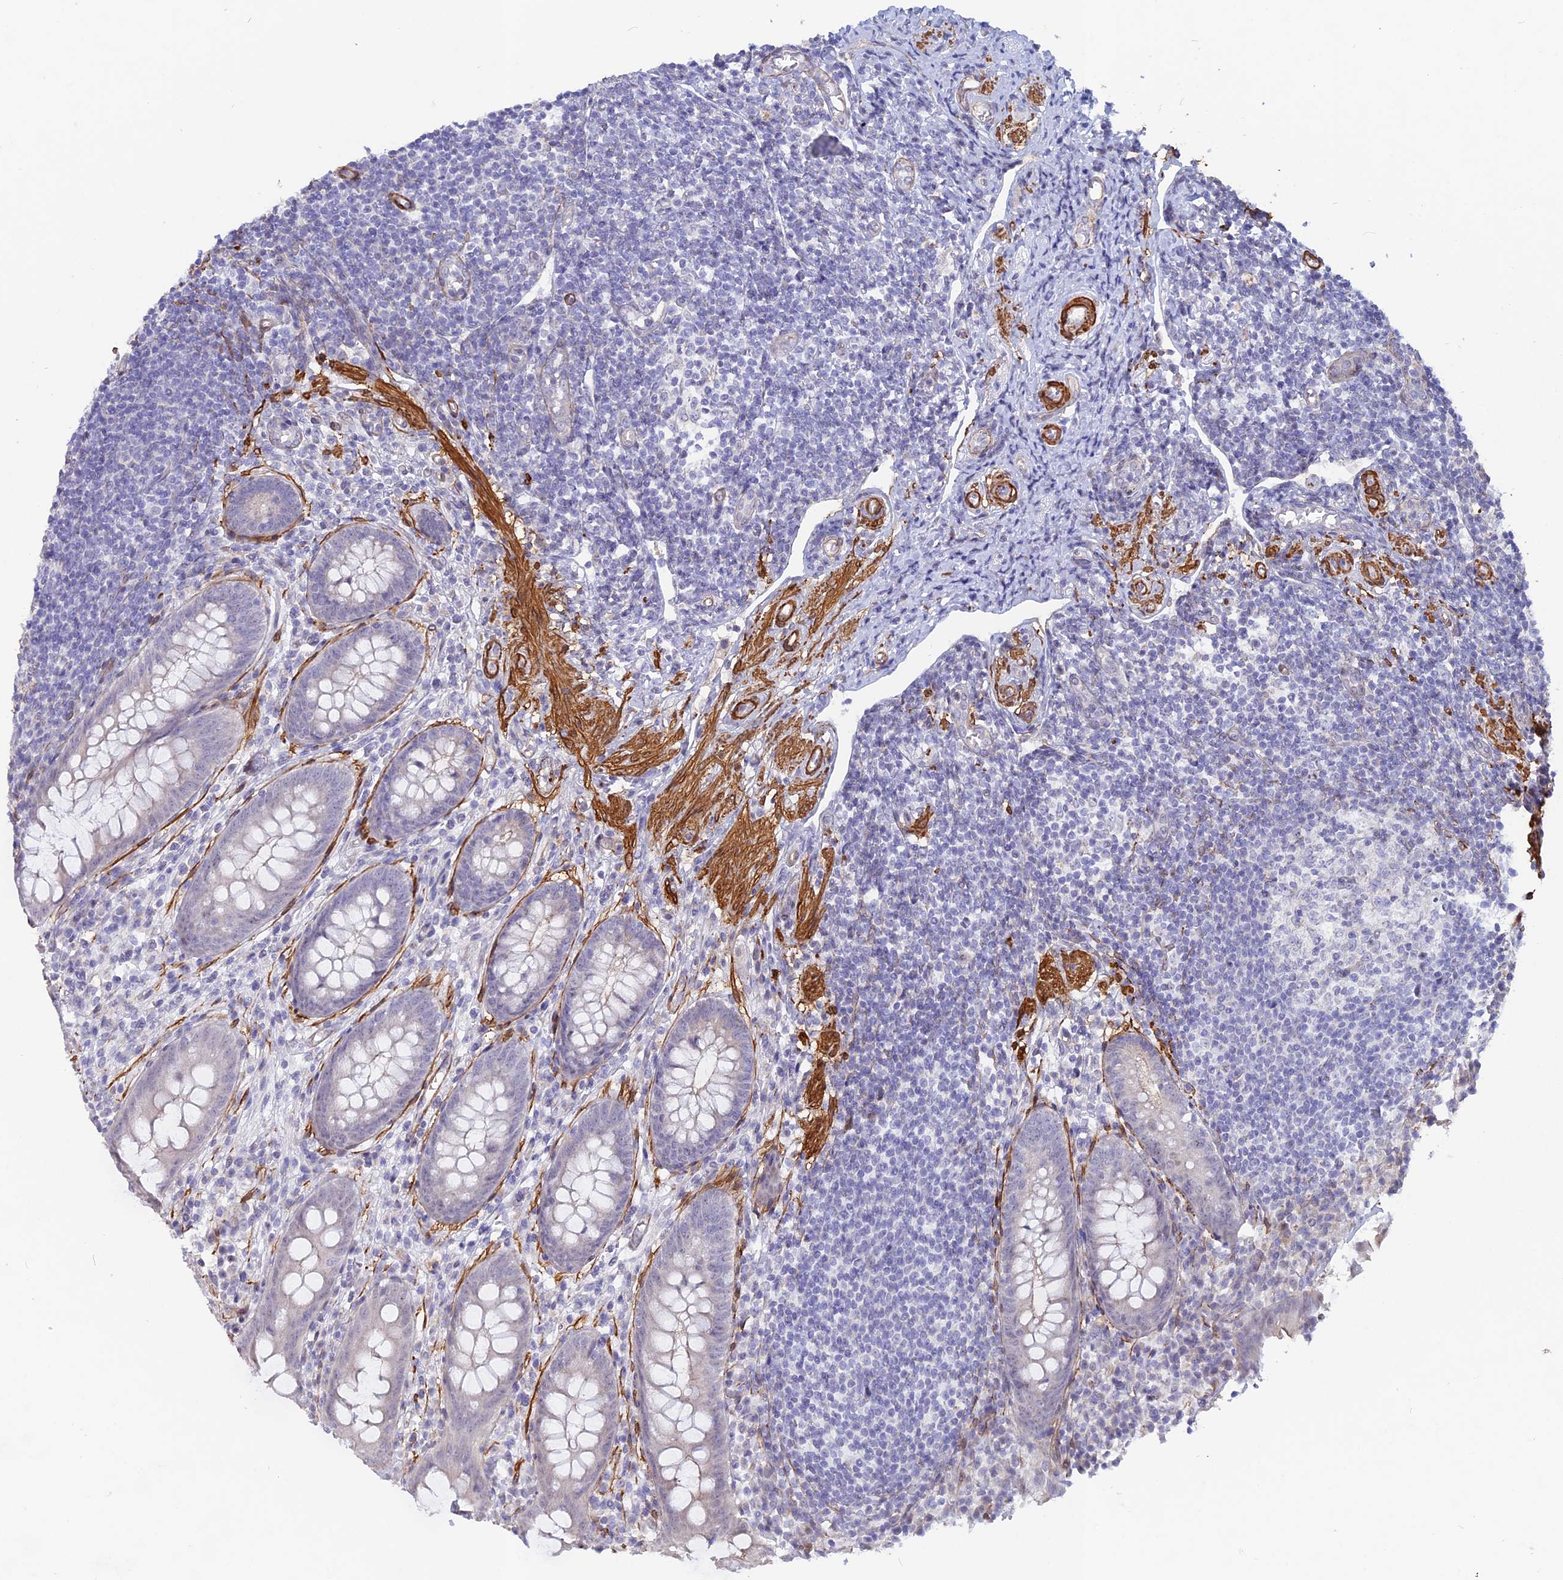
{"staining": {"intensity": "moderate", "quantity": "<25%", "location": "cytoplasmic/membranous"}, "tissue": "appendix", "cell_type": "Glandular cells", "image_type": "normal", "snomed": [{"axis": "morphology", "description": "Normal tissue, NOS"}, {"axis": "topography", "description": "Appendix"}], "caption": "The photomicrograph demonstrates staining of benign appendix, revealing moderate cytoplasmic/membranous protein staining (brown color) within glandular cells.", "gene": "CCDC154", "patient": {"sex": "female", "age": 33}}